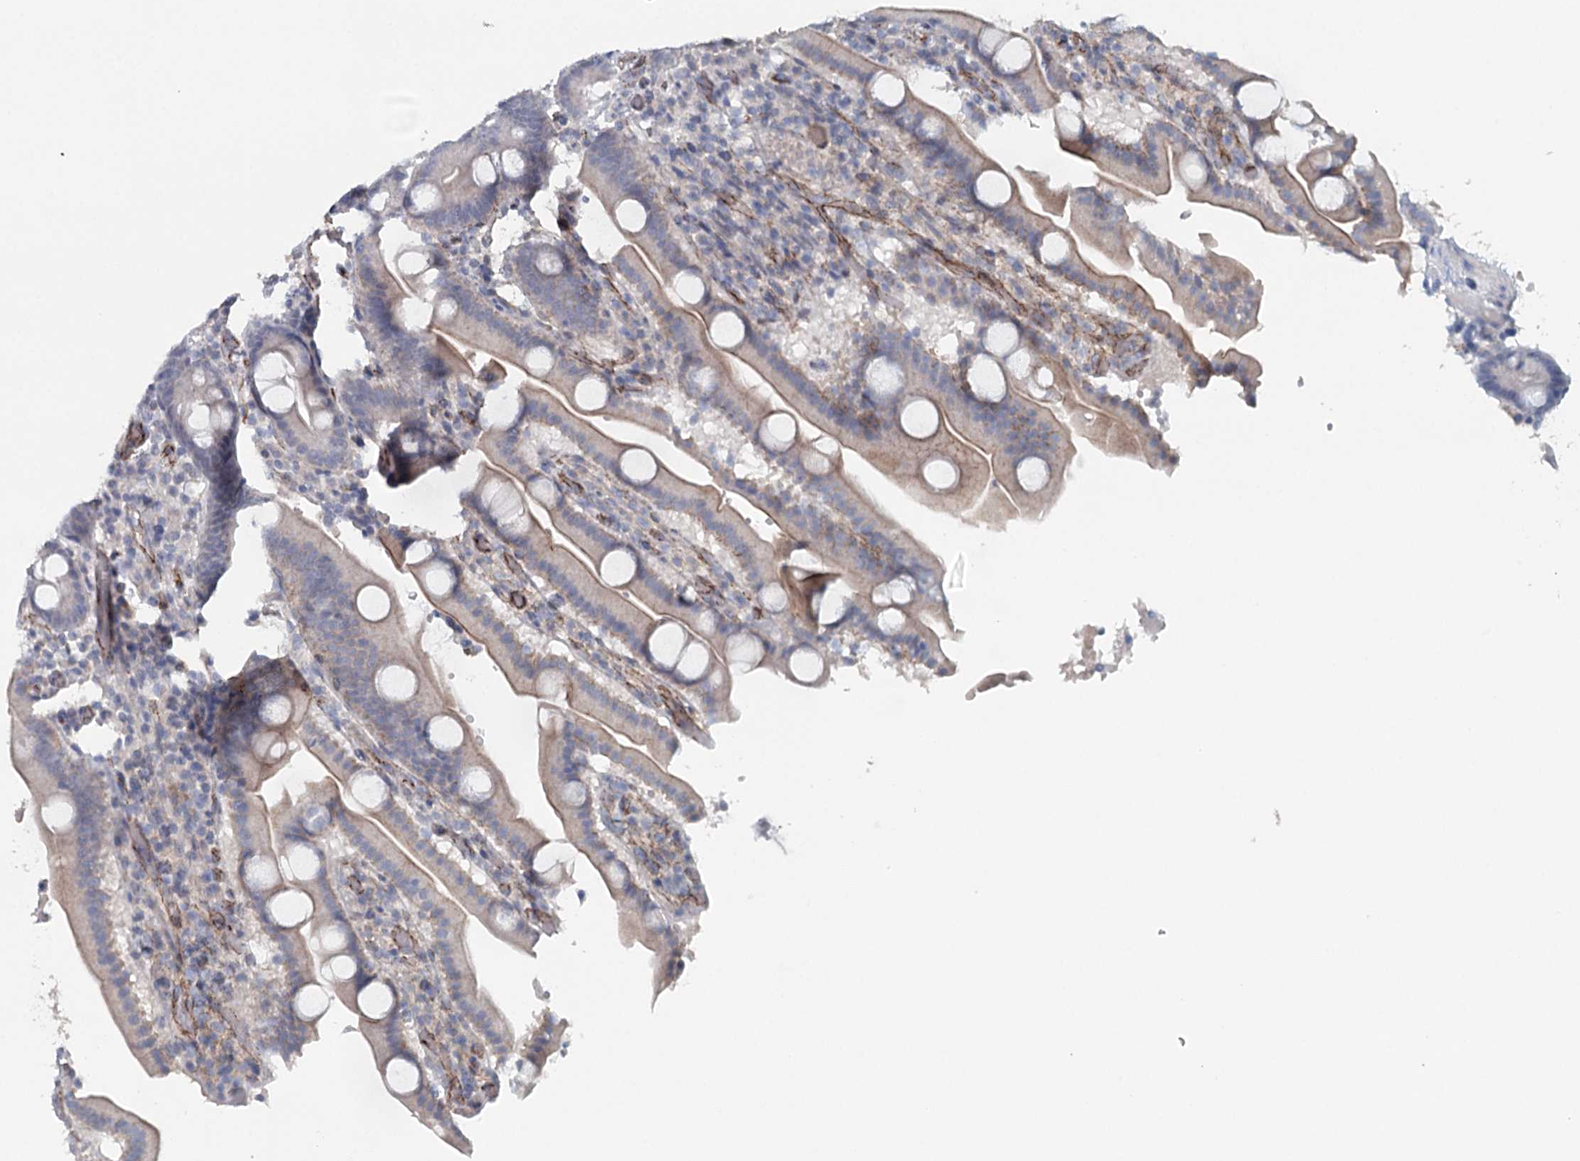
{"staining": {"intensity": "weak", "quantity": "25%-75%", "location": "cytoplasmic/membranous"}, "tissue": "duodenum", "cell_type": "Glandular cells", "image_type": "normal", "snomed": [{"axis": "morphology", "description": "Normal tissue, NOS"}, {"axis": "topography", "description": "Duodenum"}], "caption": "The histopathology image reveals immunohistochemical staining of normal duodenum. There is weak cytoplasmic/membranous positivity is seen in about 25%-75% of glandular cells.", "gene": "SYNPO", "patient": {"sex": "male", "age": 55}}